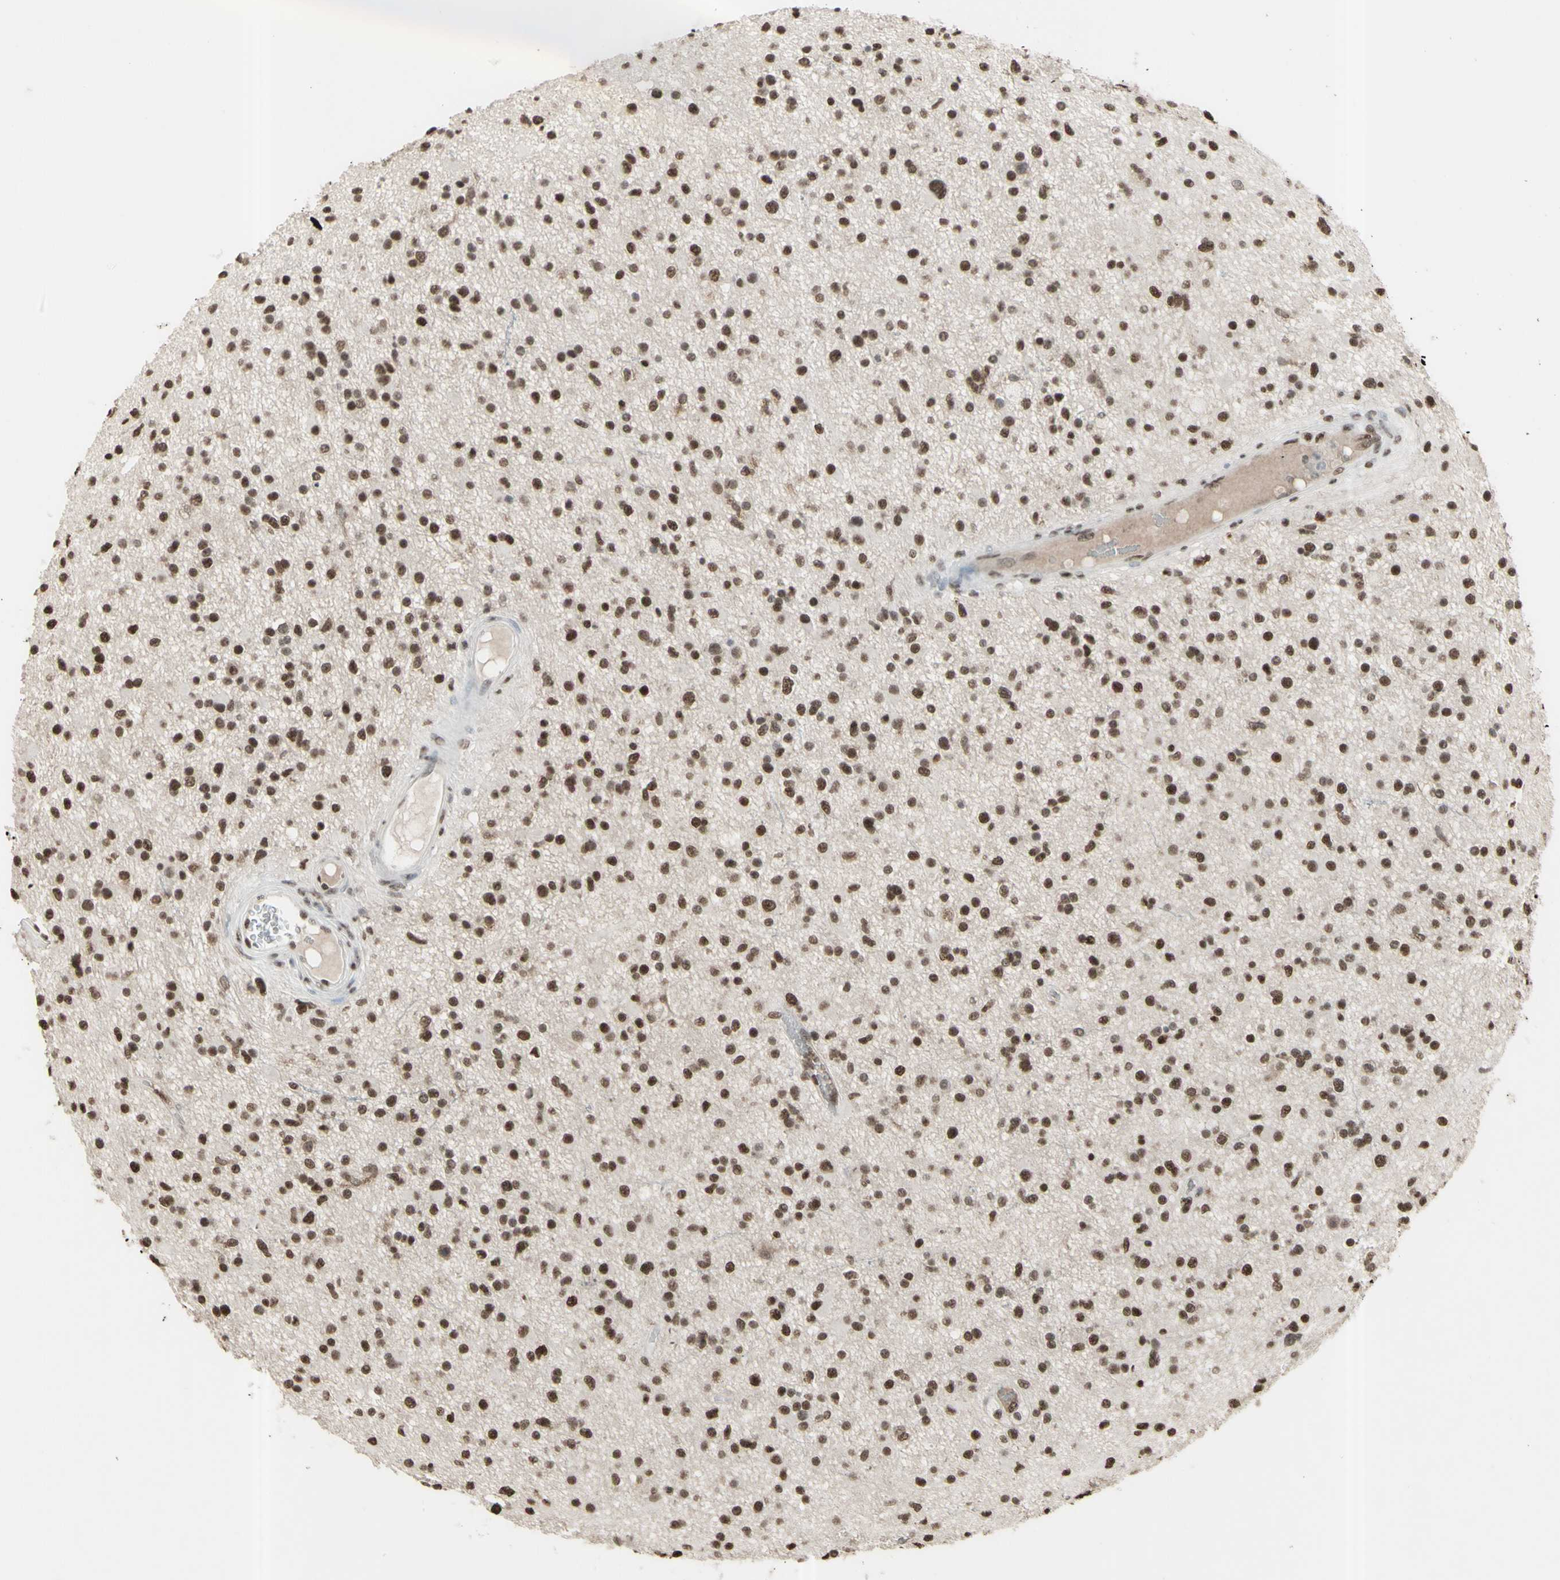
{"staining": {"intensity": "strong", "quantity": ">75%", "location": "nuclear"}, "tissue": "glioma", "cell_type": "Tumor cells", "image_type": "cancer", "snomed": [{"axis": "morphology", "description": "Glioma, malignant, High grade"}, {"axis": "topography", "description": "Brain"}], "caption": "A histopathology image showing strong nuclear expression in approximately >75% of tumor cells in glioma, as visualized by brown immunohistochemical staining.", "gene": "TRIM28", "patient": {"sex": "male", "age": 33}}